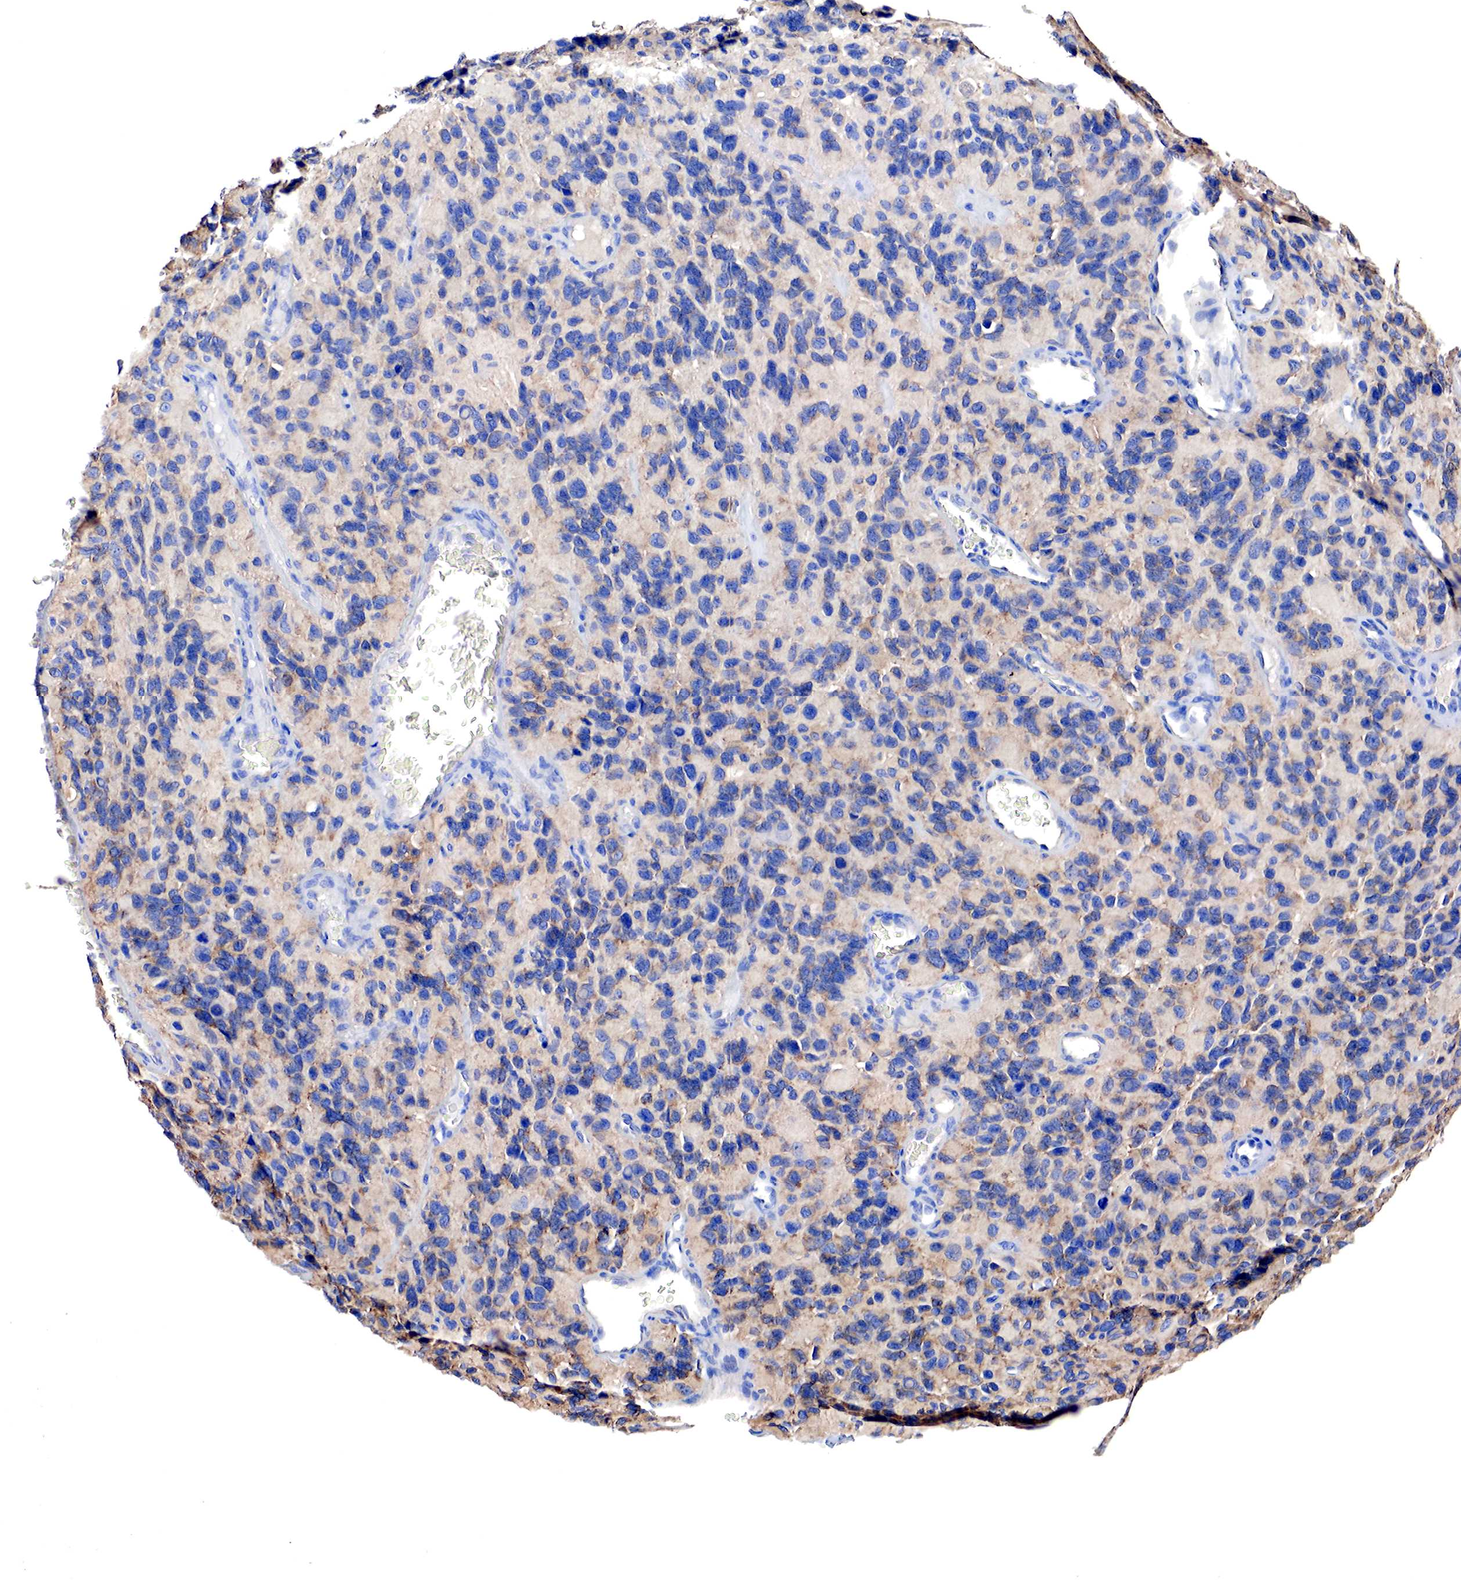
{"staining": {"intensity": "weak", "quantity": "<25%", "location": "cytoplasmic/membranous"}, "tissue": "glioma", "cell_type": "Tumor cells", "image_type": "cancer", "snomed": [{"axis": "morphology", "description": "Glioma, malignant, High grade"}, {"axis": "topography", "description": "Brain"}], "caption": "Immunohistochemistry (IHC) of glioma displays no expression in tumor cells.", "gene": "RDX", "patient": {"sex": "male", "age": 77}}